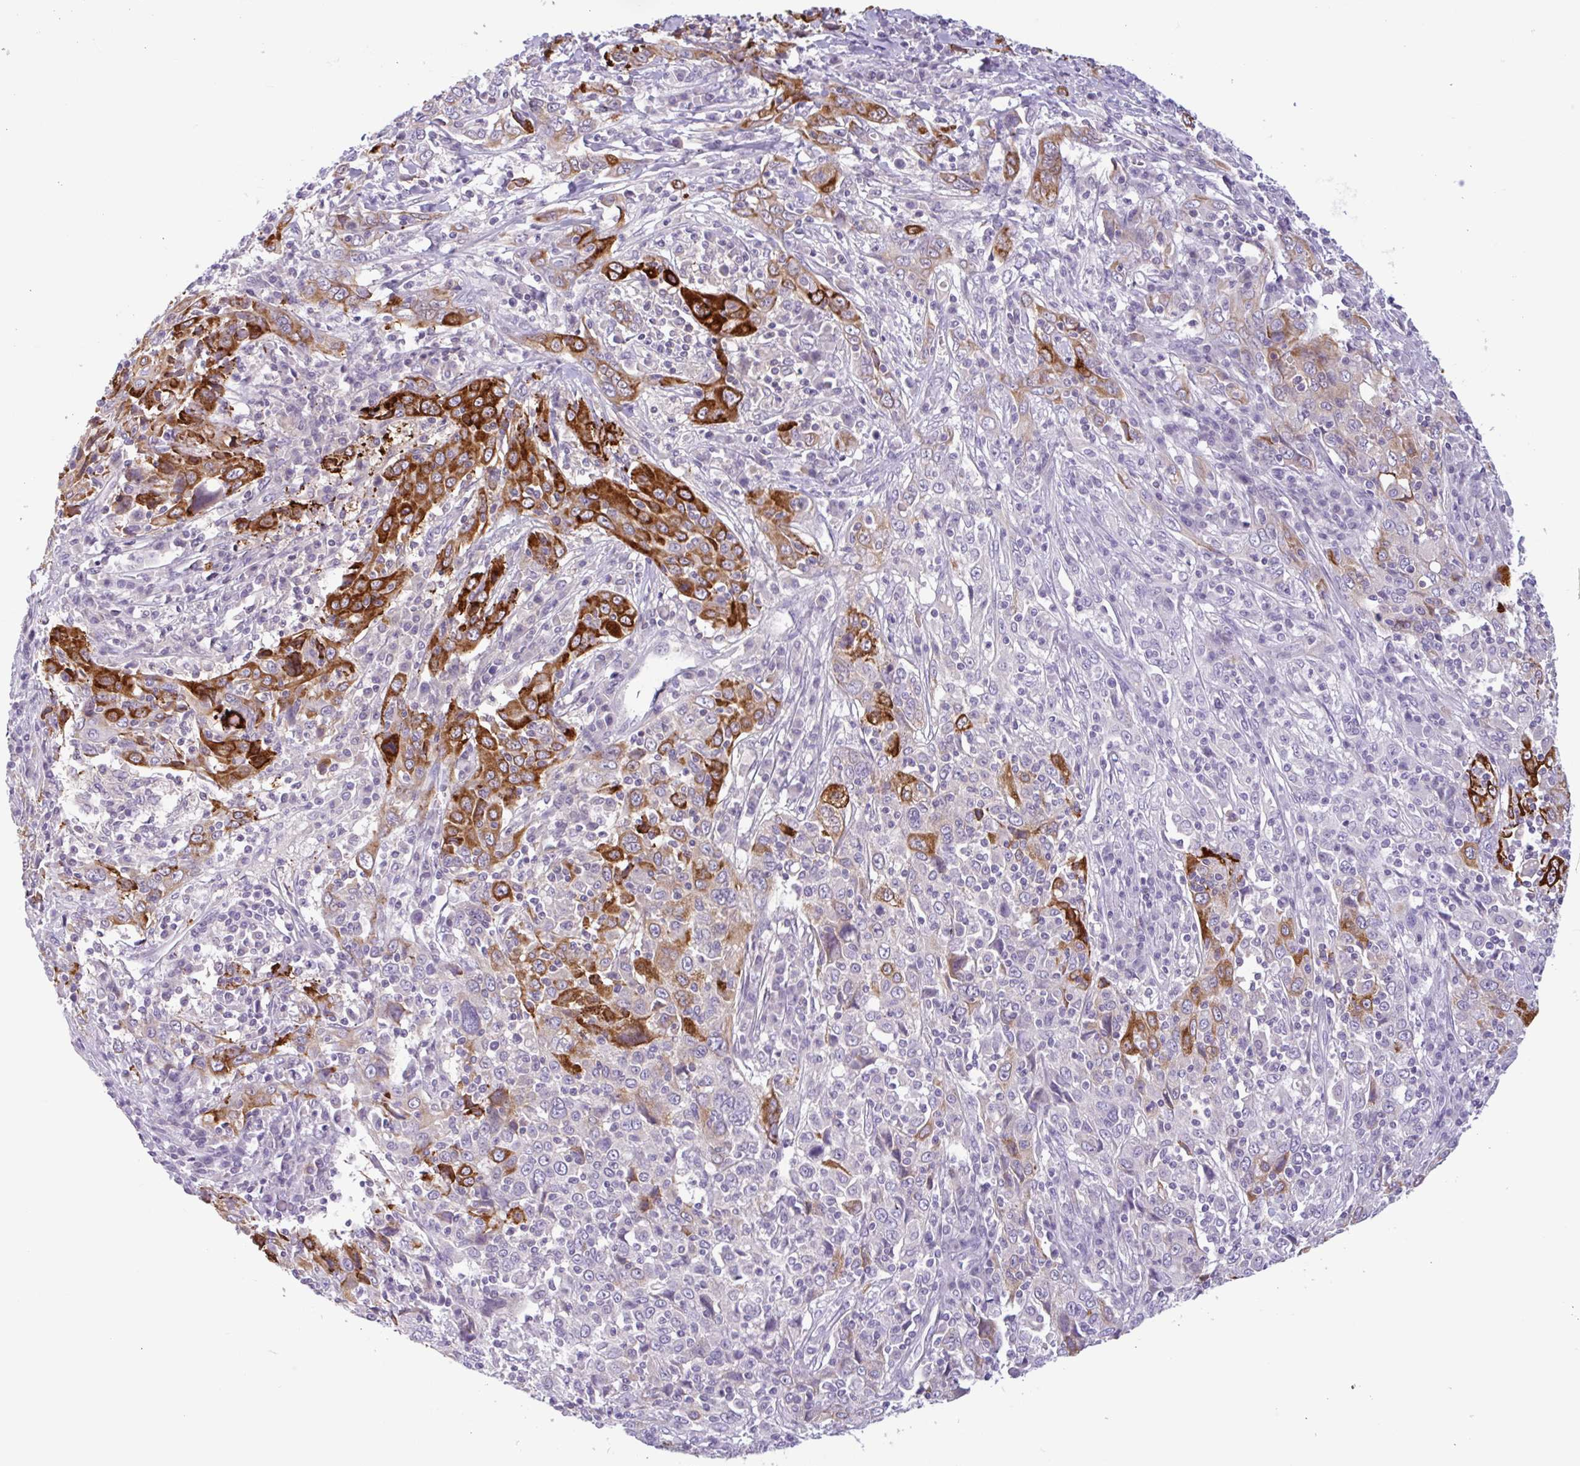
{"staining": {"intensity": "strong", "quantity": "25%-75%", "location": "cytoplasmic/membranous"}, "tissue": "cervical cancer", "cell_type": "Tumor cells", "image_type": "cancer", "snomed": [{"axis": "morphology", "description": "Squamous cell carcinoma, NOS"}, {"axis": "topography", "description": "Cervix"}], "caption": "Immunohistochemical staining of human cervical squamous cell carcinoma displays high levels of strong cytoplasmic/membranous protein expression in about 25%-75% of tumor cells.", "gene": "CTSE", "patient": {"sex": "female", "age": 46}}